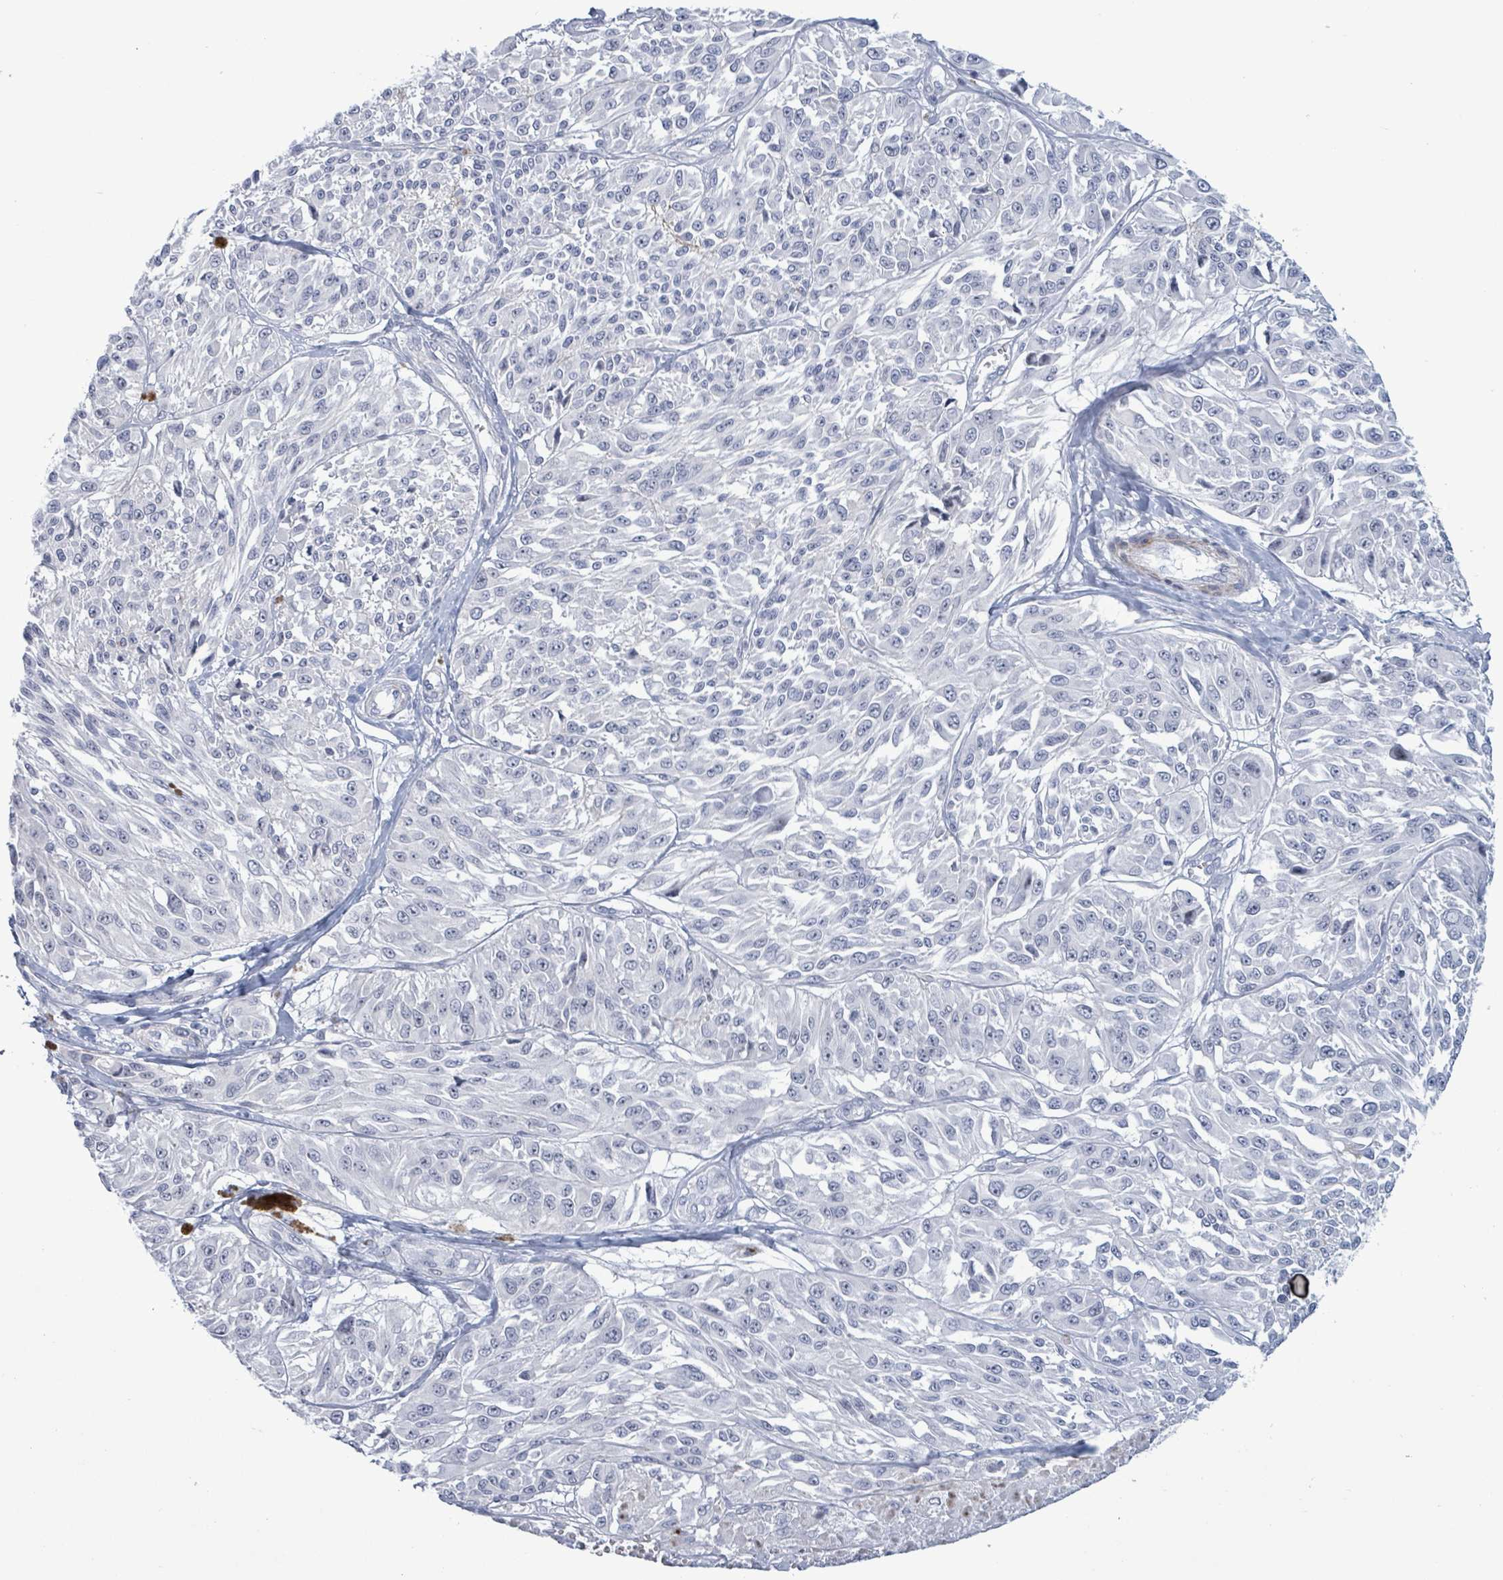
{"staining": {"intensity": "negative", "quantity": "none", "location": "none"}, "tissue": "melanoma", "cell_type": "Tumor cells", "image_type": "cancer", "snomed": [{"axis": "morphology", "description": "Malignant melanoma, NOS"}, {"axis": "topography", "description": "Skin"}], "caption": "Tumor cells are negative for protein expression in human melanoma.", "gene": "ZNF771", "patient": {"sex": "male", "age": 94}}